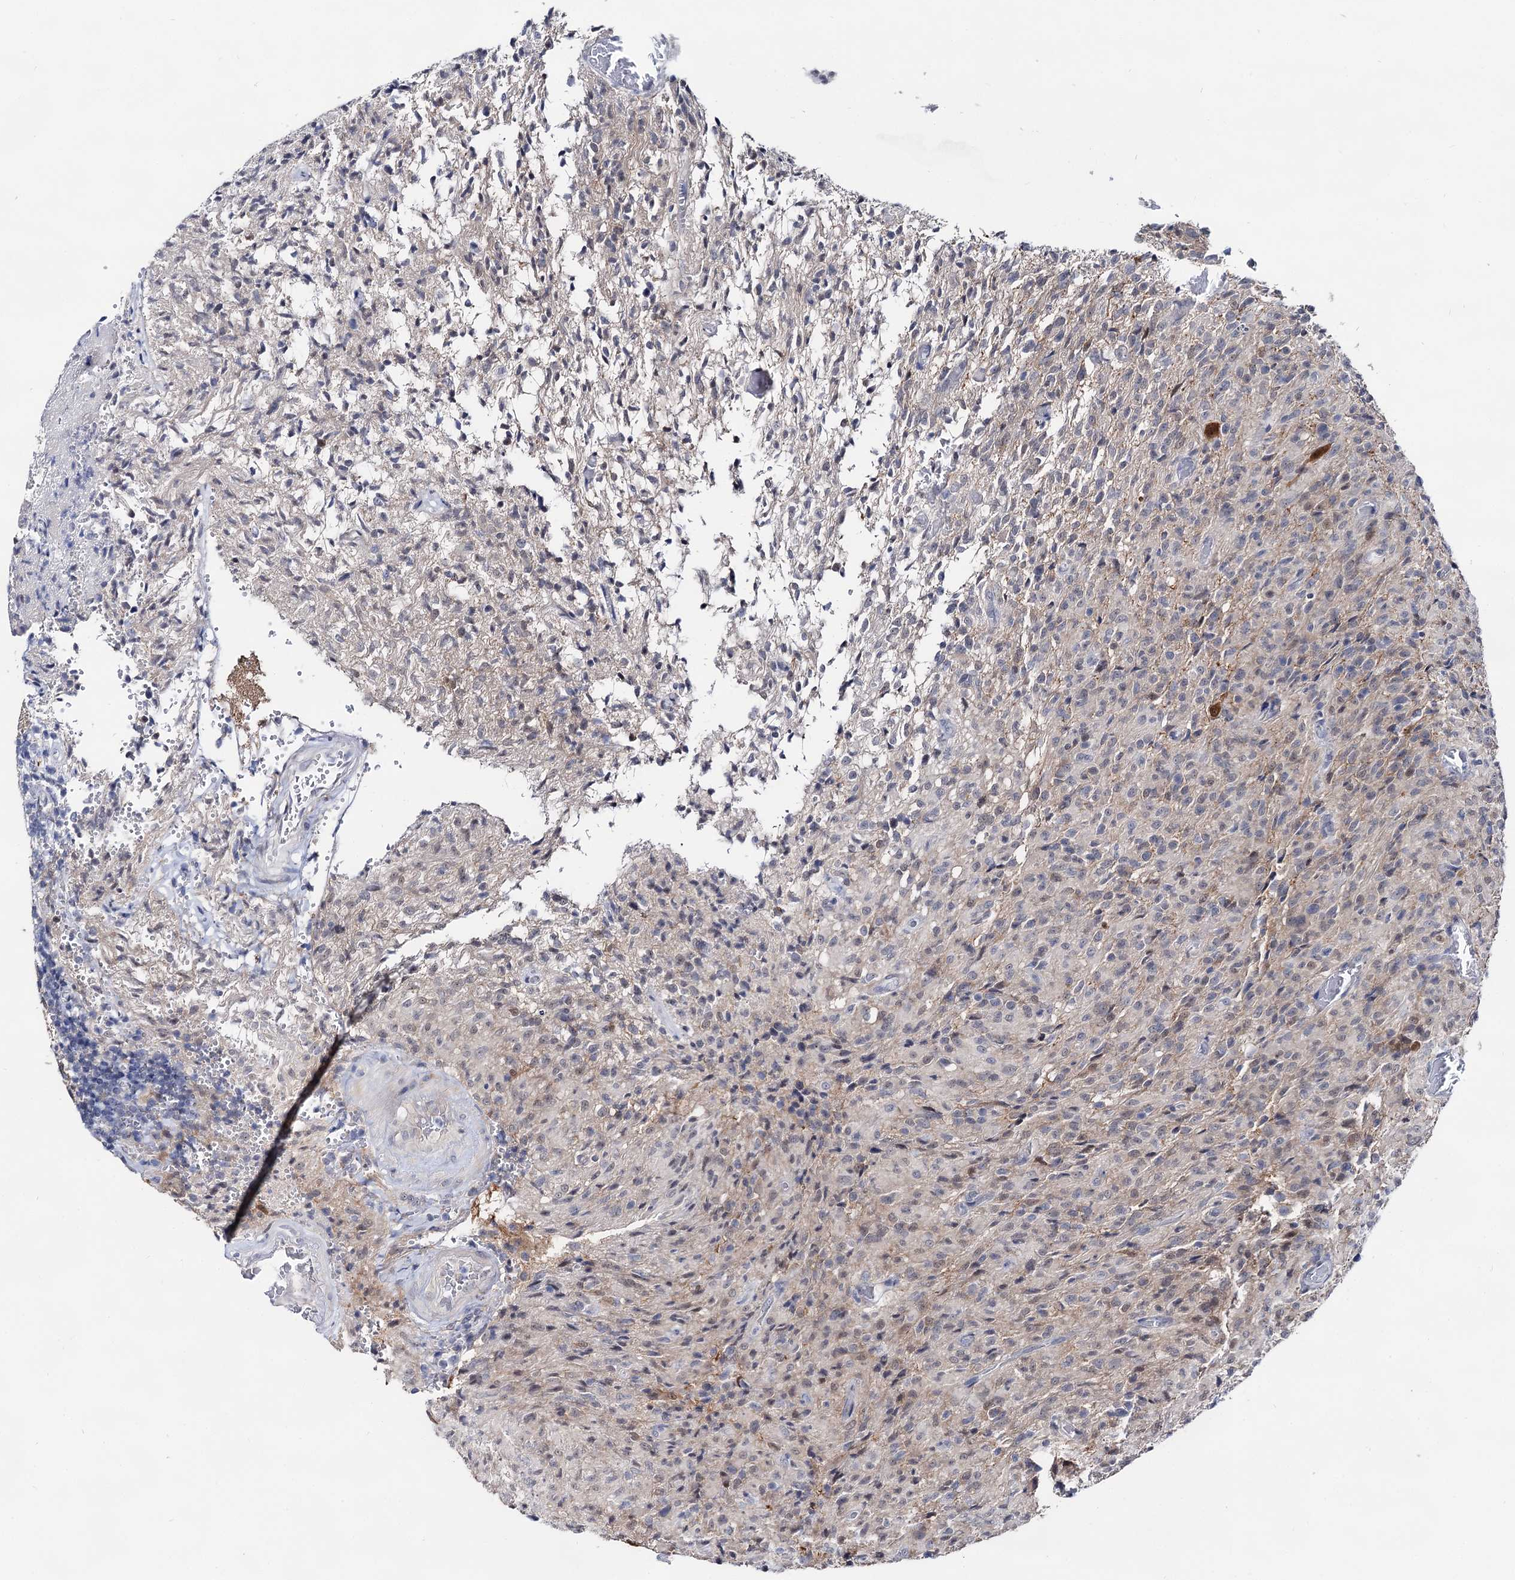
{"staining": {"intensity": "weak", "quantity": "<25%", "location": "nuclear"}, "tissue": "glioma", "cell_type": "Tumor cells", "image_type": "cancer", "snomed": [{"axis": "morphology", "description": "Glioma, malignant, High grade"}, {"axis": "topography", "description": "Brain"}], "caption": "High power microscopy micrograph of an IHC image of high-grade glioma (malignant), revealing no significant positivity in tumor cells.", "gene": "CAPRIN2", "patient": {"sex": "female", "age": 57}}